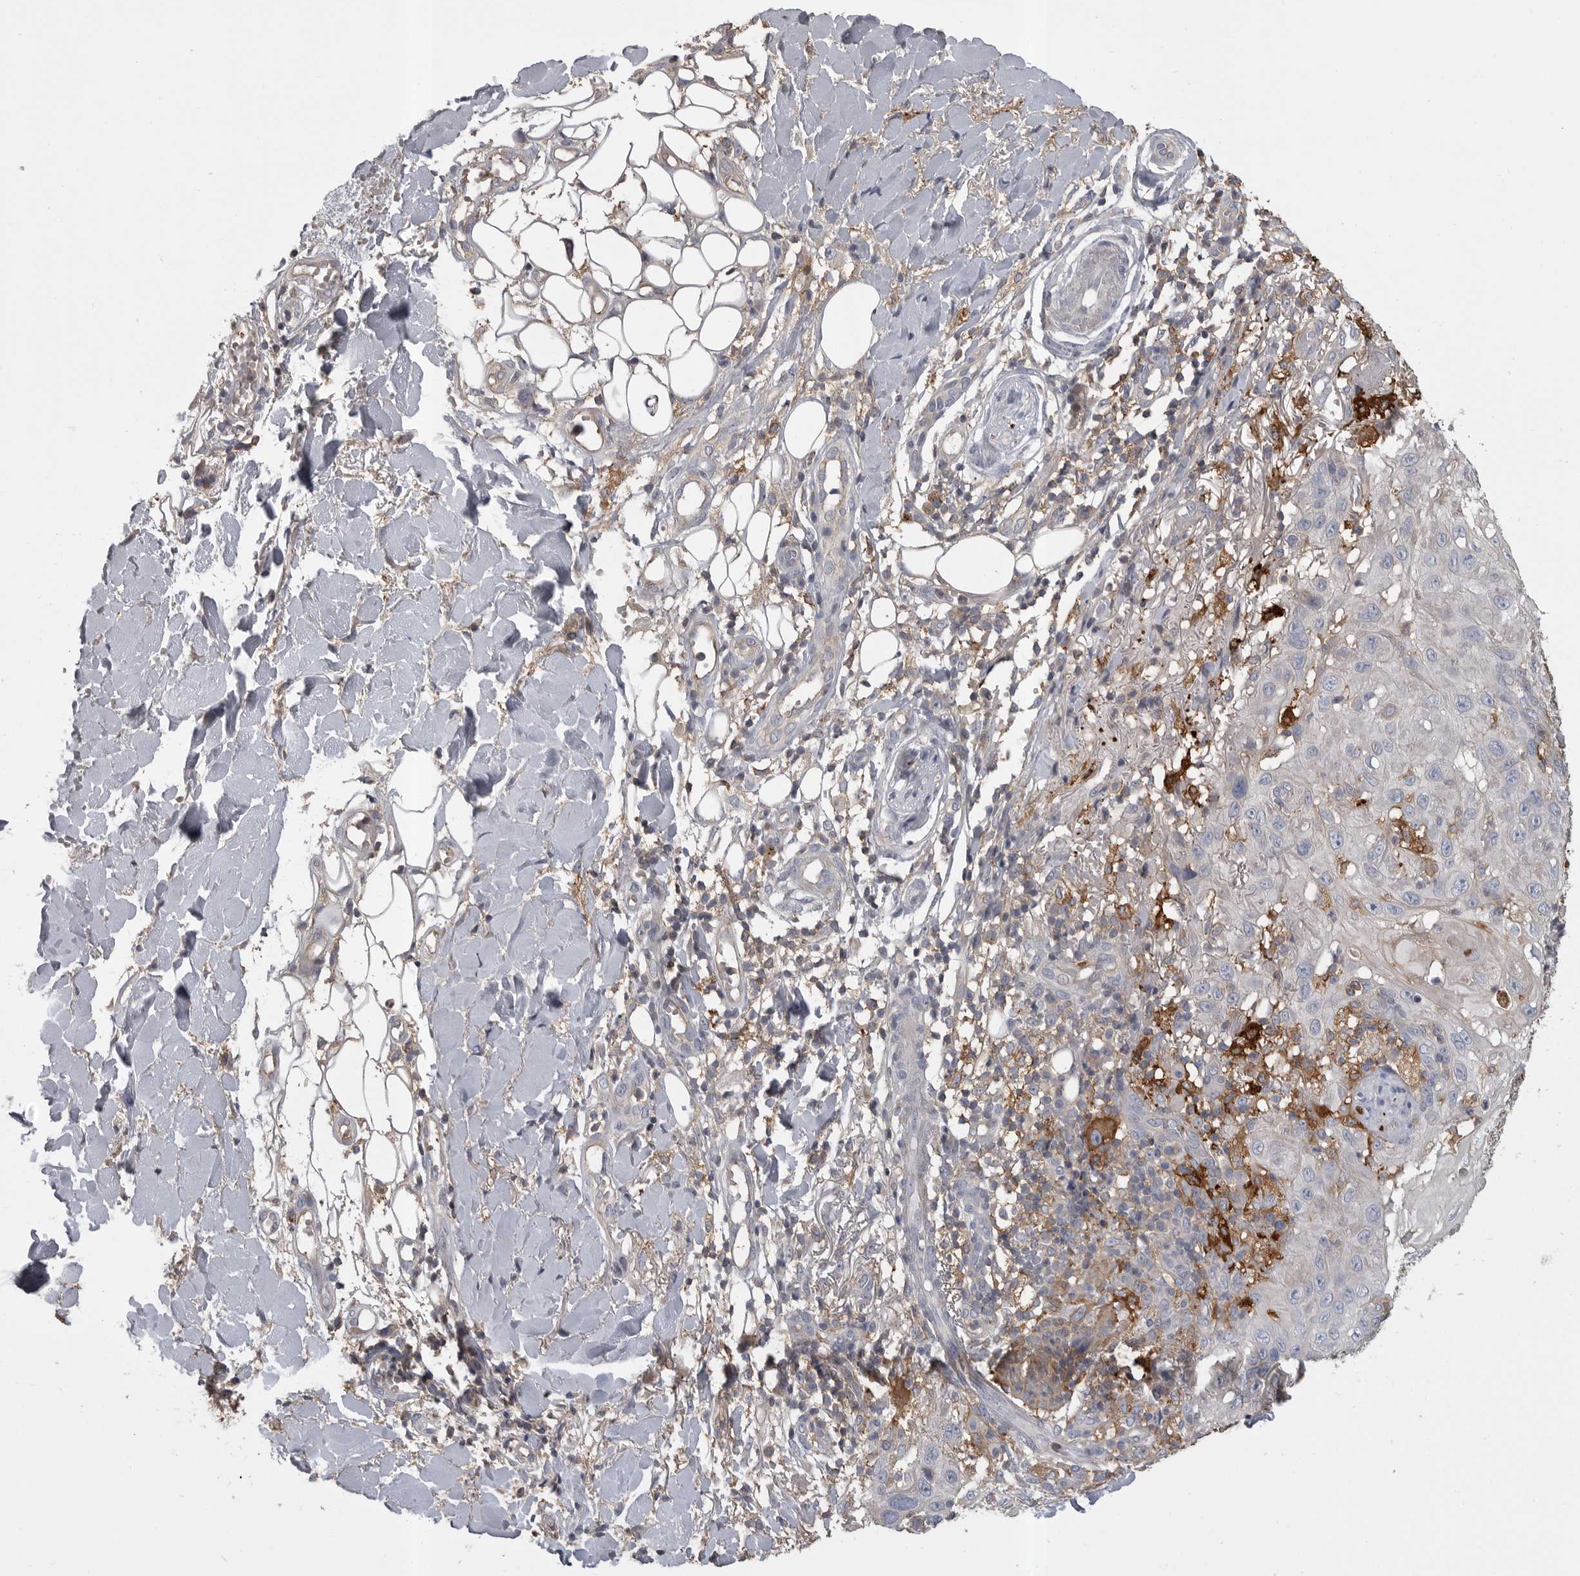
{"staining": {"intensity": "moderate", "quantity": "<25%", "location": "cytoplasmic/membranous"}, "tissue": "skin cancer", "cell_type": "Tumor cells", "image_type": "cancer", "snomed": [{"axis": "morphology", "description": "Normal tissue, NOS"}, {"axis": "morphology", "description": "Squamous cell carcinoma, NOS"}, {"axis": "topography", "description": "Skin"}], "caption": "Brown immunohistochemical staining in skin squamous cell carcinoma demonstrates moderate cytoplasmic/membranous positivity in about <25% of tumor cells.", "gene": "CMTM6", "patient": {"sex": "female", "age": 96}}